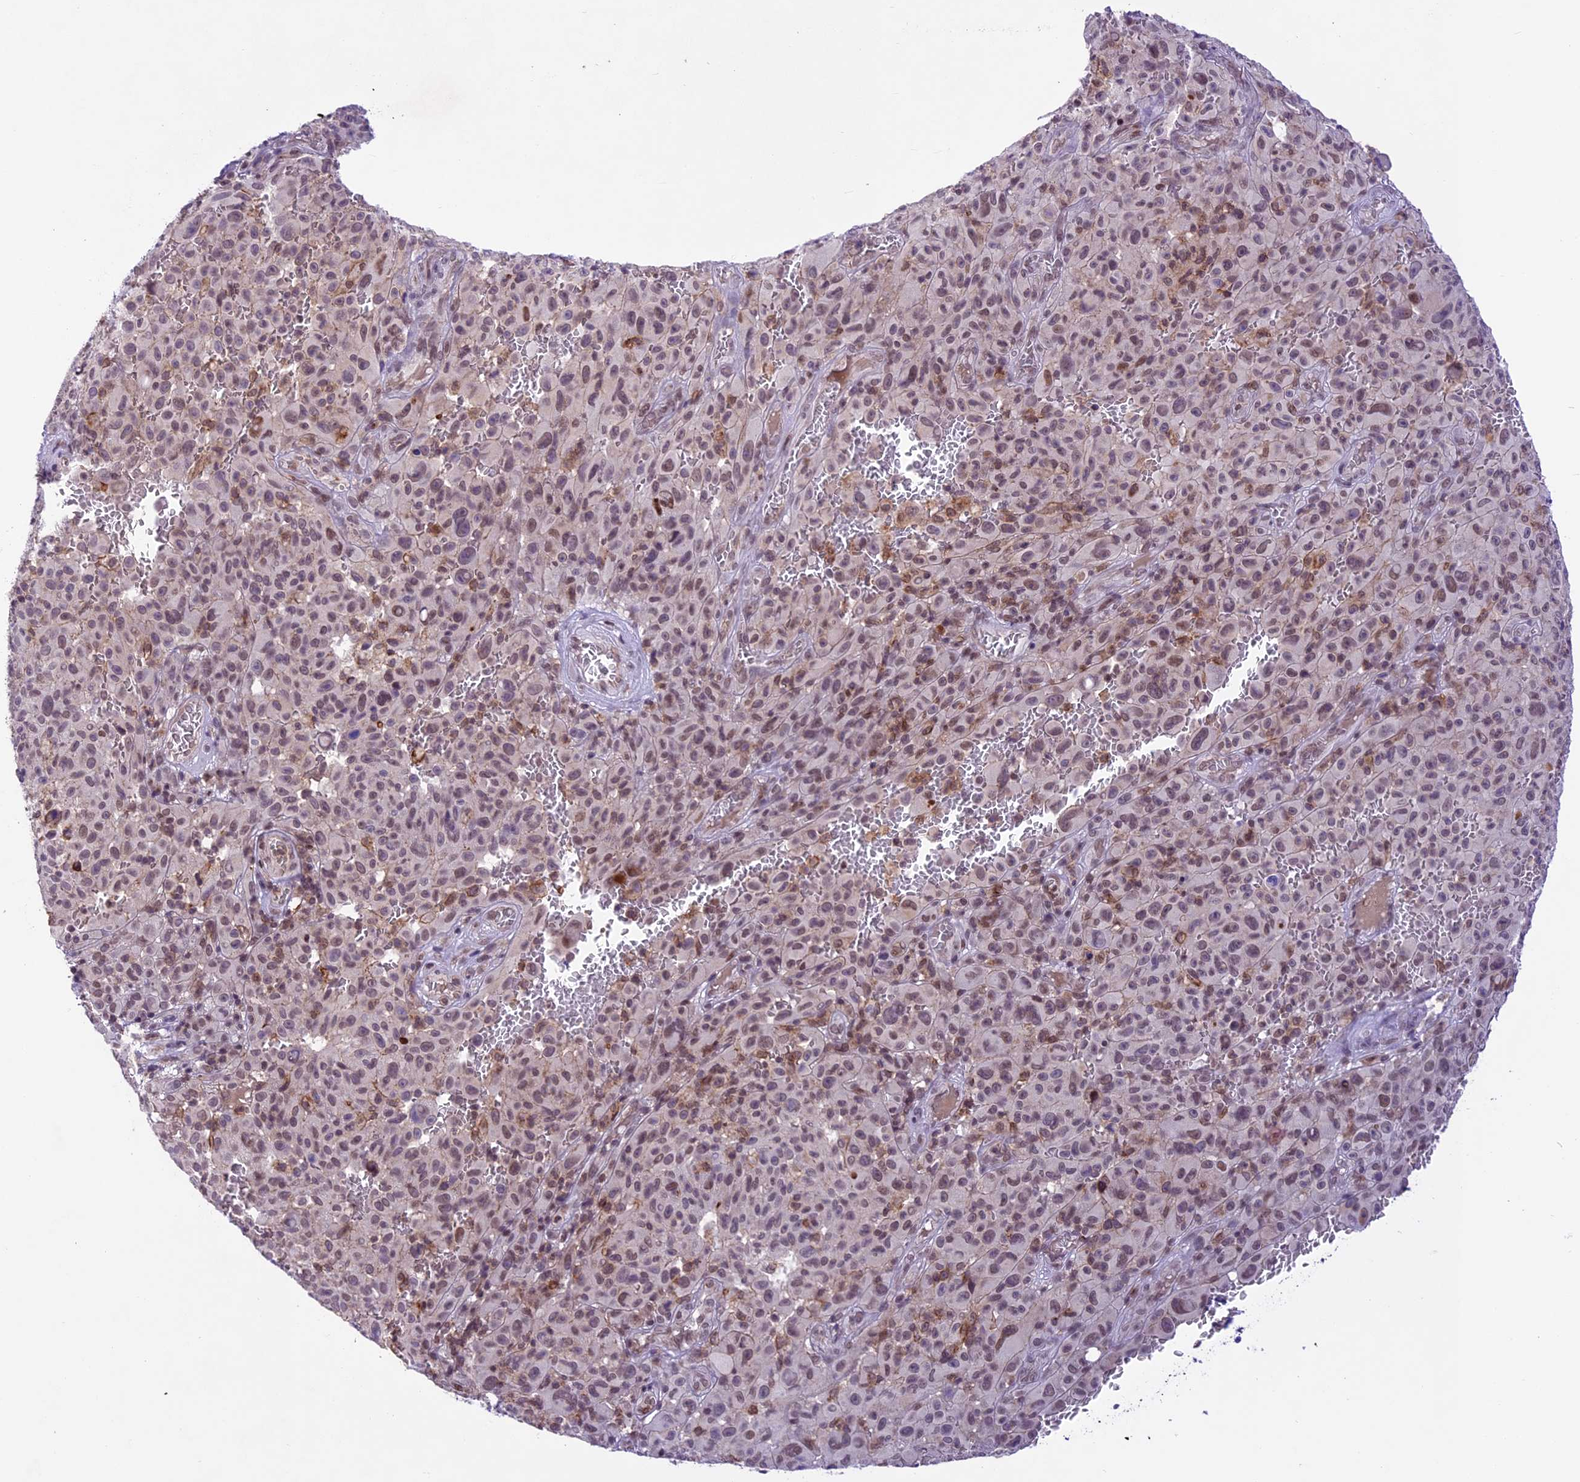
{"staining": {"intensity": "weak", "quantity": ">75%", "location": "nuclear"}, "tissue": "melanoma", "cell_type": "Tumor cells", "image_type": "cancer", "snomed": [{"axis": "morphology", "description": "Malignant melanoma, NOS"}, {"axis": "topography", "description": "Skin"}], "caption": "This histopathology image exhibits immunohistochemistry (IHC) staining of malignant melanoma, with low weak nuclear positivity in about >75% of tumor cells.", "gene": "SHKBP1", "patient": {"sex": "female", "age": 82}}